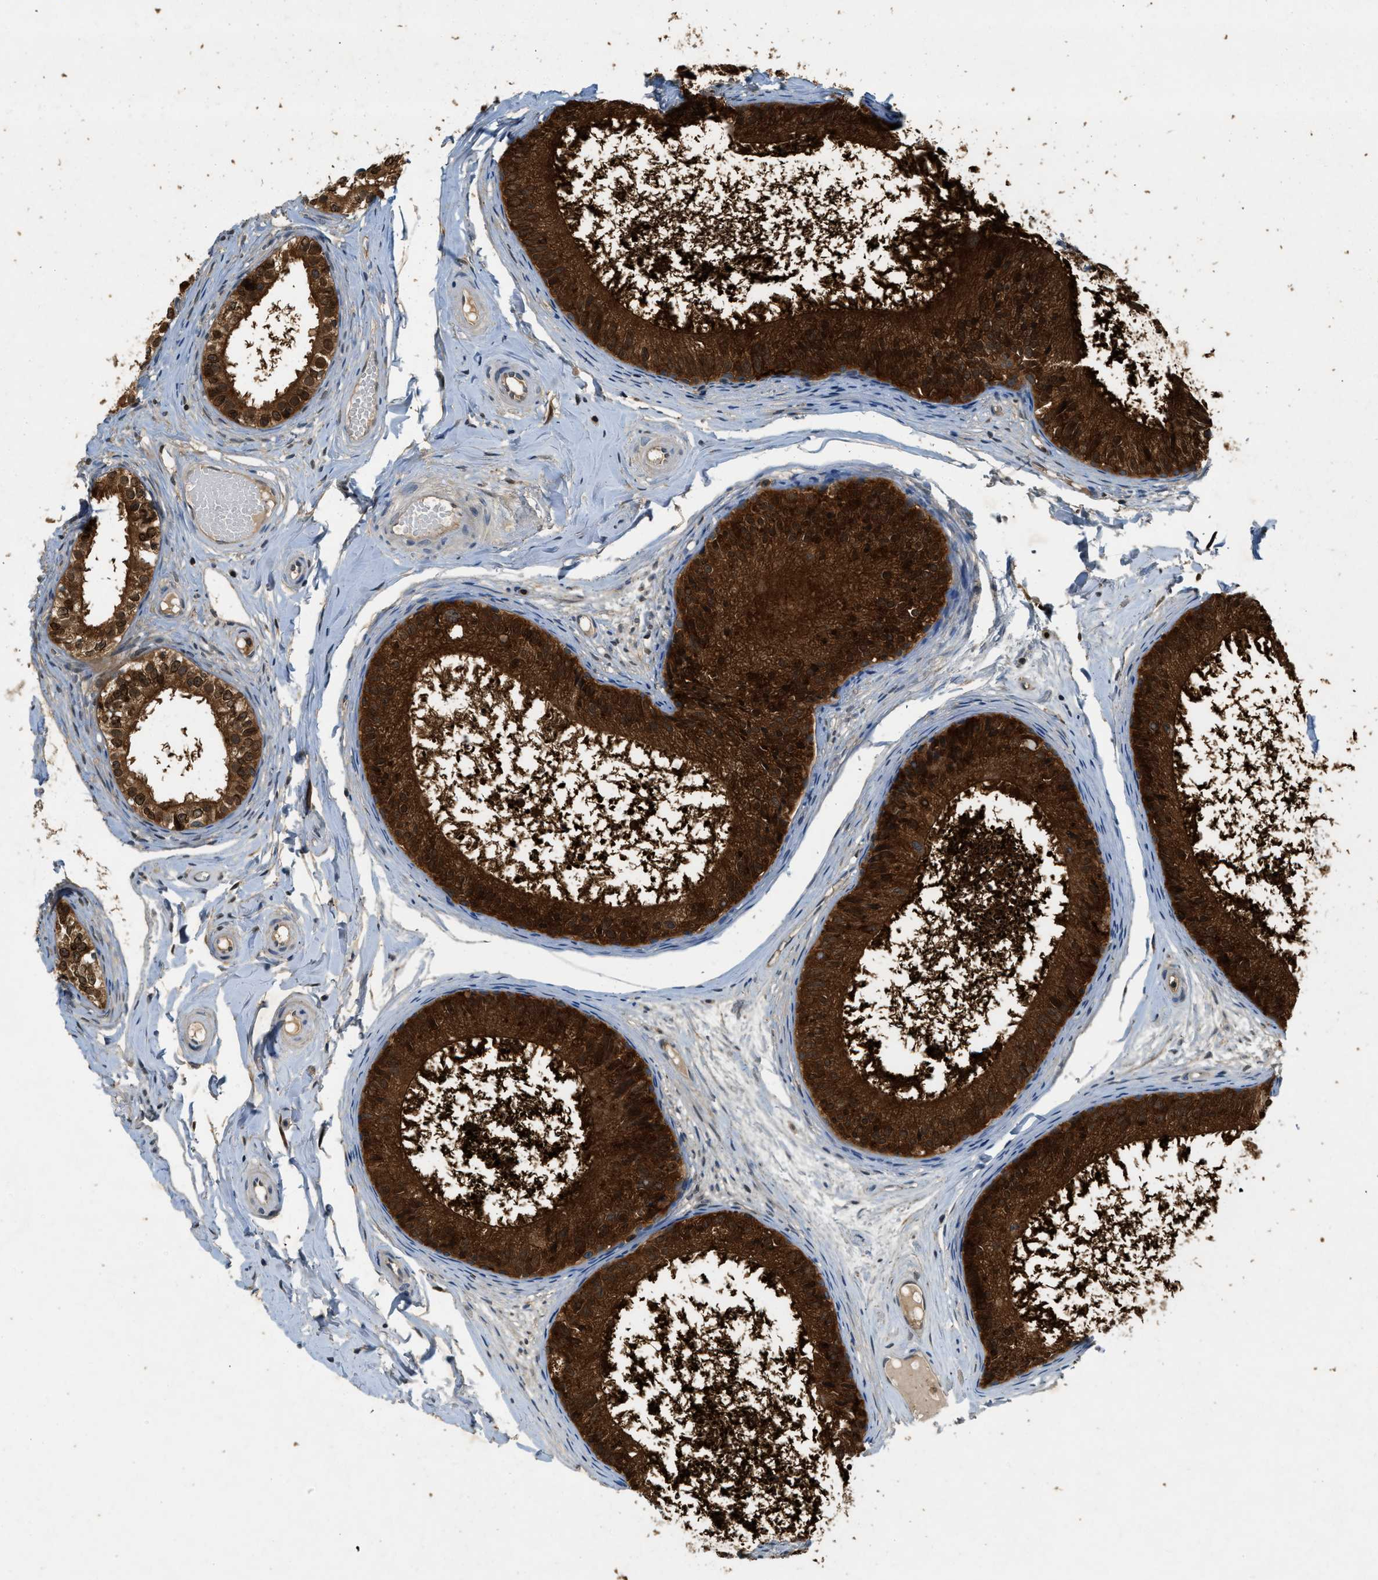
{"staining": {"intensity": "strong", "quantity": ">75%", "location": "cytoplasmic/membranous,nuclear"}, "tissue": "epididymis", "cell_type": "Glandular cells", "image_type": "normal", "snomed": [{"axis": "morphology", "description": "Normal tissue, NOS"}, {"axis": "topography", "description": "Epididymis"}], "caption": "Glandular cells show strong cytoplasmic/membranous,nuclear staining in about >75% of cells in normal epididymis.", "gene": "GMPPB", "patient": {"sex": "male", "age": 46}}